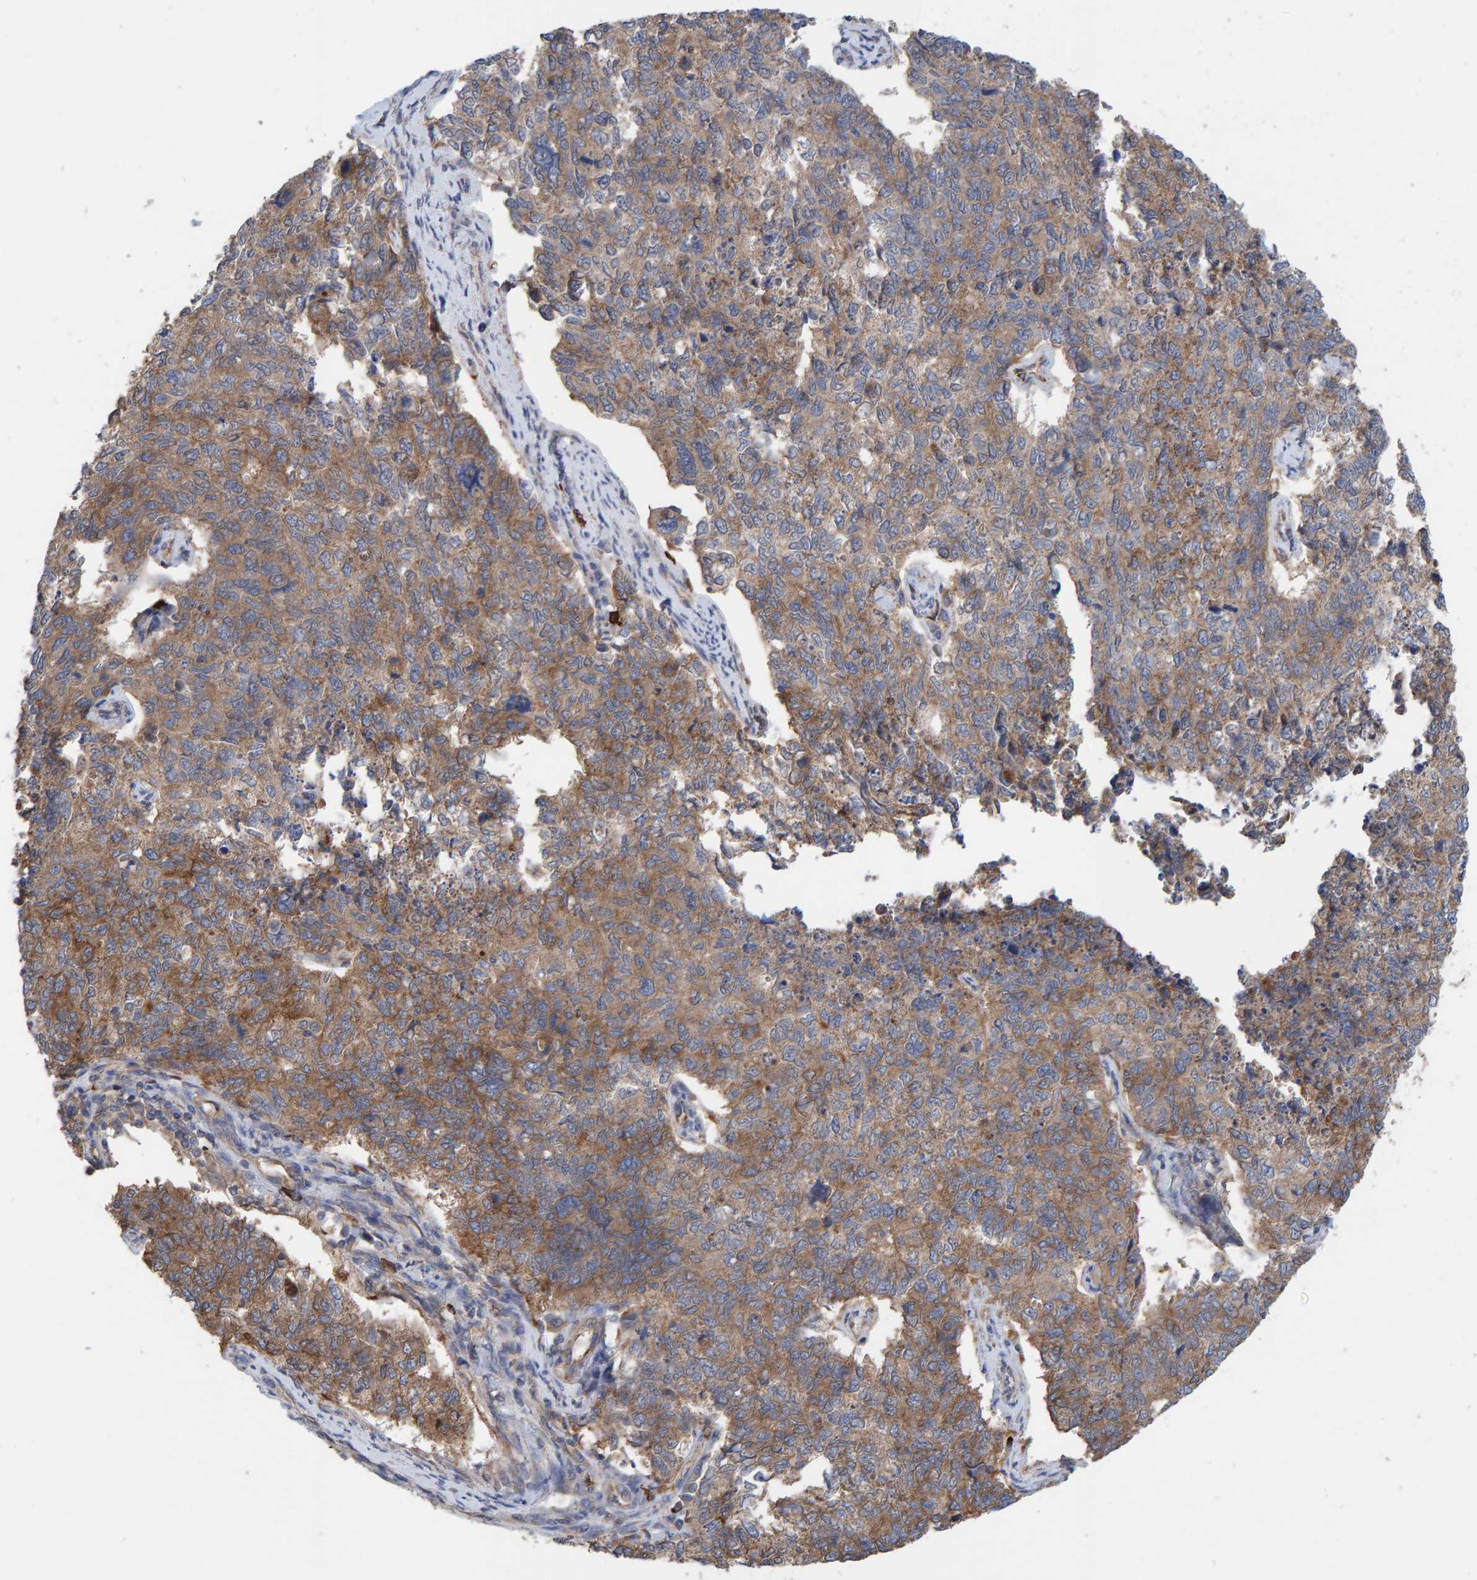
{"staining": {"intensity": "moderate", "quantity": ">75%", "location": "cytoplasmic/membranous"}, "tissue": "cervical cancer", "cell_type": "Tumor cells", "image_type": "cancer", "snomed": [{"axis": "morphology", "description": "Squamous cell carcinoma, NOS"}, {"axis": "topography", "description": "Cervix"}], "caption": "Approximately >75% of tumor cells in human squamous cell carcinoma (cervical) demonstrate moderate cytoplasmic/membranous protein expression as visualized by brown immunohistochemical staining.", "gene": "LRSAM1", "patient": {"sex": "female", "age": 63}}